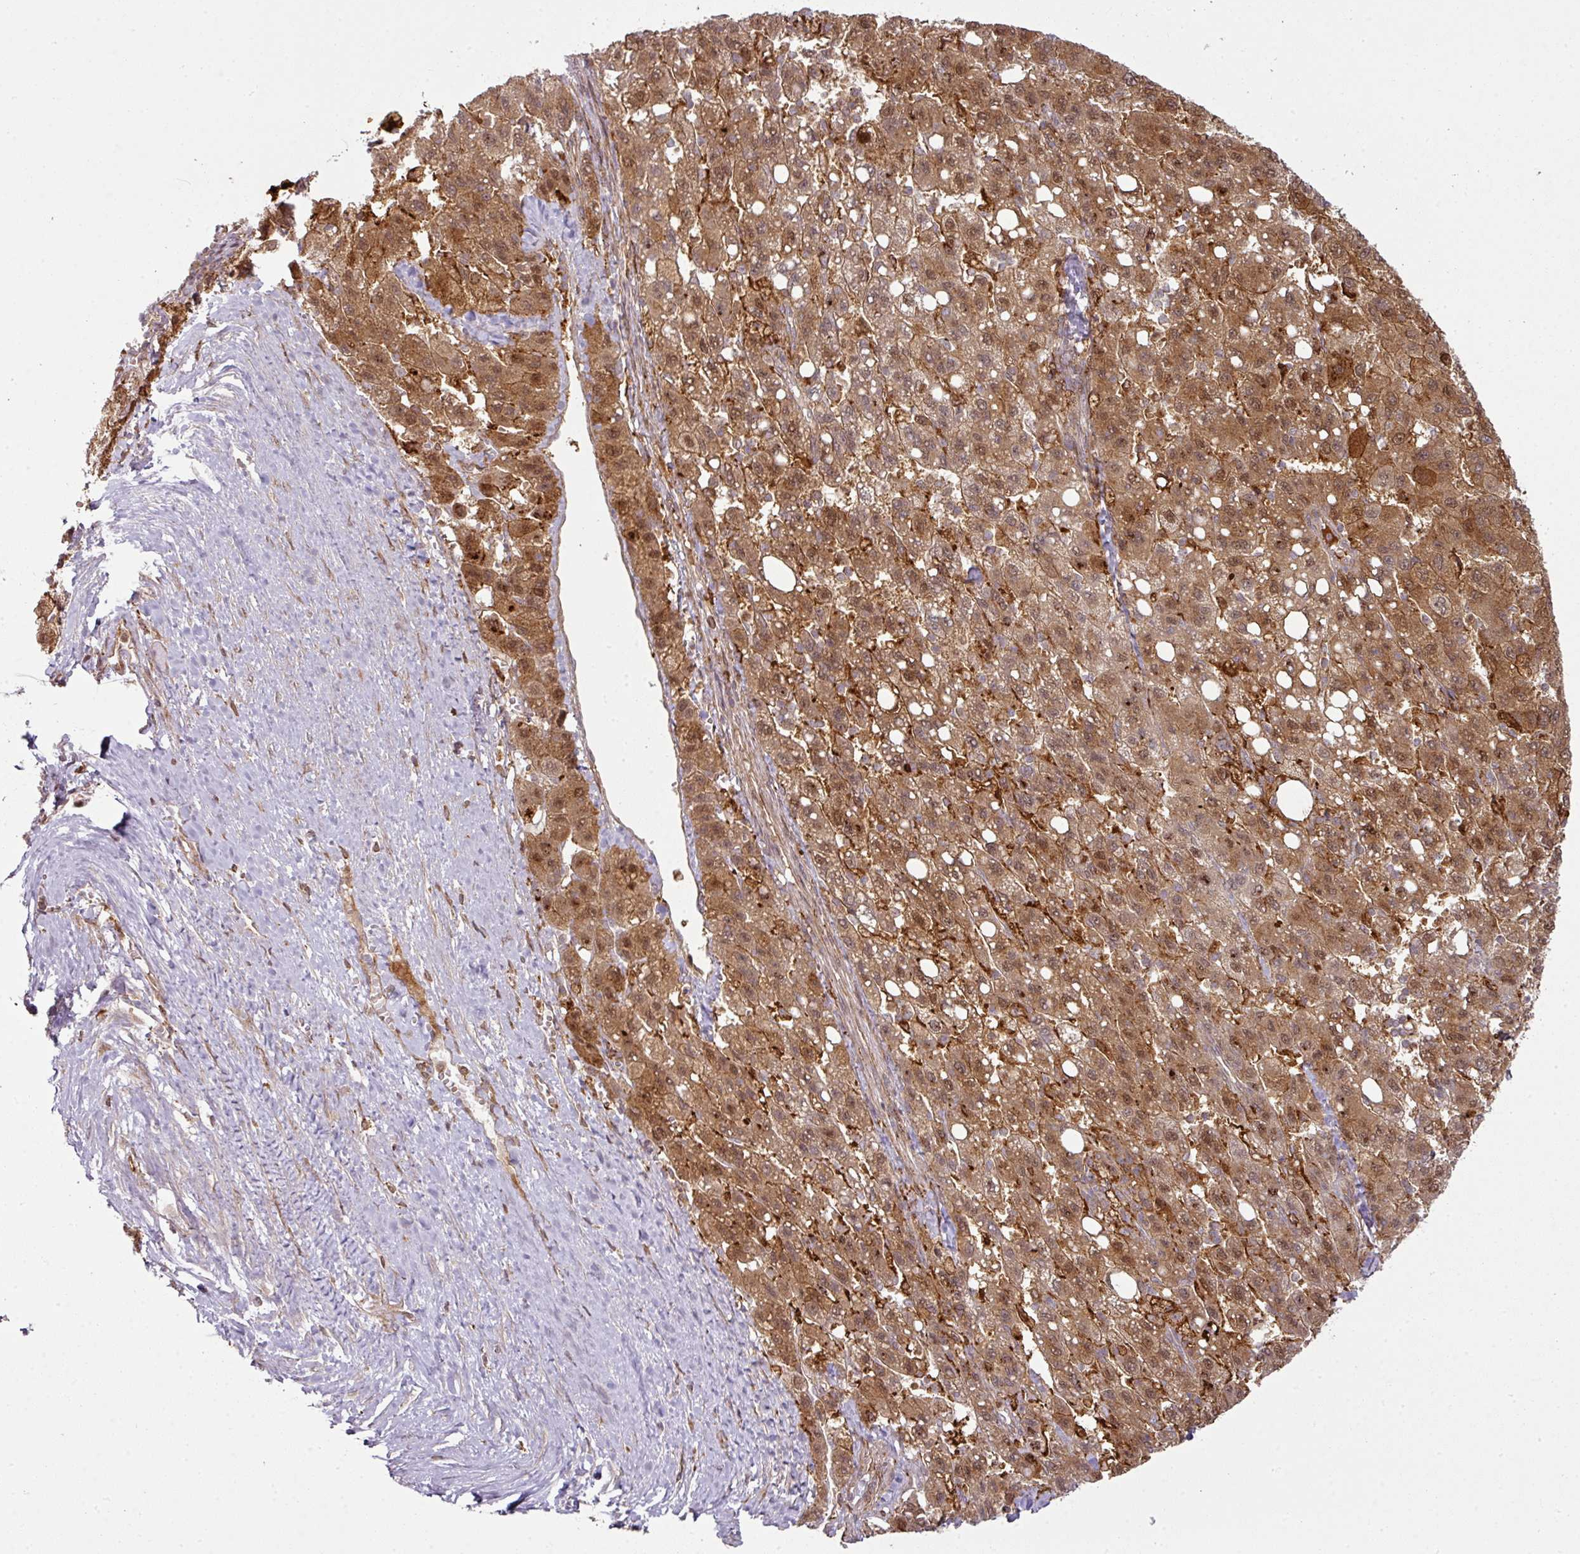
{"staining": {"intensity": "moderate", "quantity": ">75%", "location": "cytoplasmic/membranous,nuclear"}, "tissue": "liver cancer", "cell_type": "Tumor cells", "image_type": "cancer", "snomed": [{"axis": "morphology", "description": "Carcinoma, Hepatocellular, NOS"}, {"axis": "topography", "description": "Liver"}], "caption": "Brown immunohistochemical staining in human hepatocellular carcinoma (liver) reveals moderate cytoplasmic/membranous and nuclear expression in approximately >75% of tumor cells.", "gene": "ATAT1", "patient": {"sex": "female", "age": 82}}